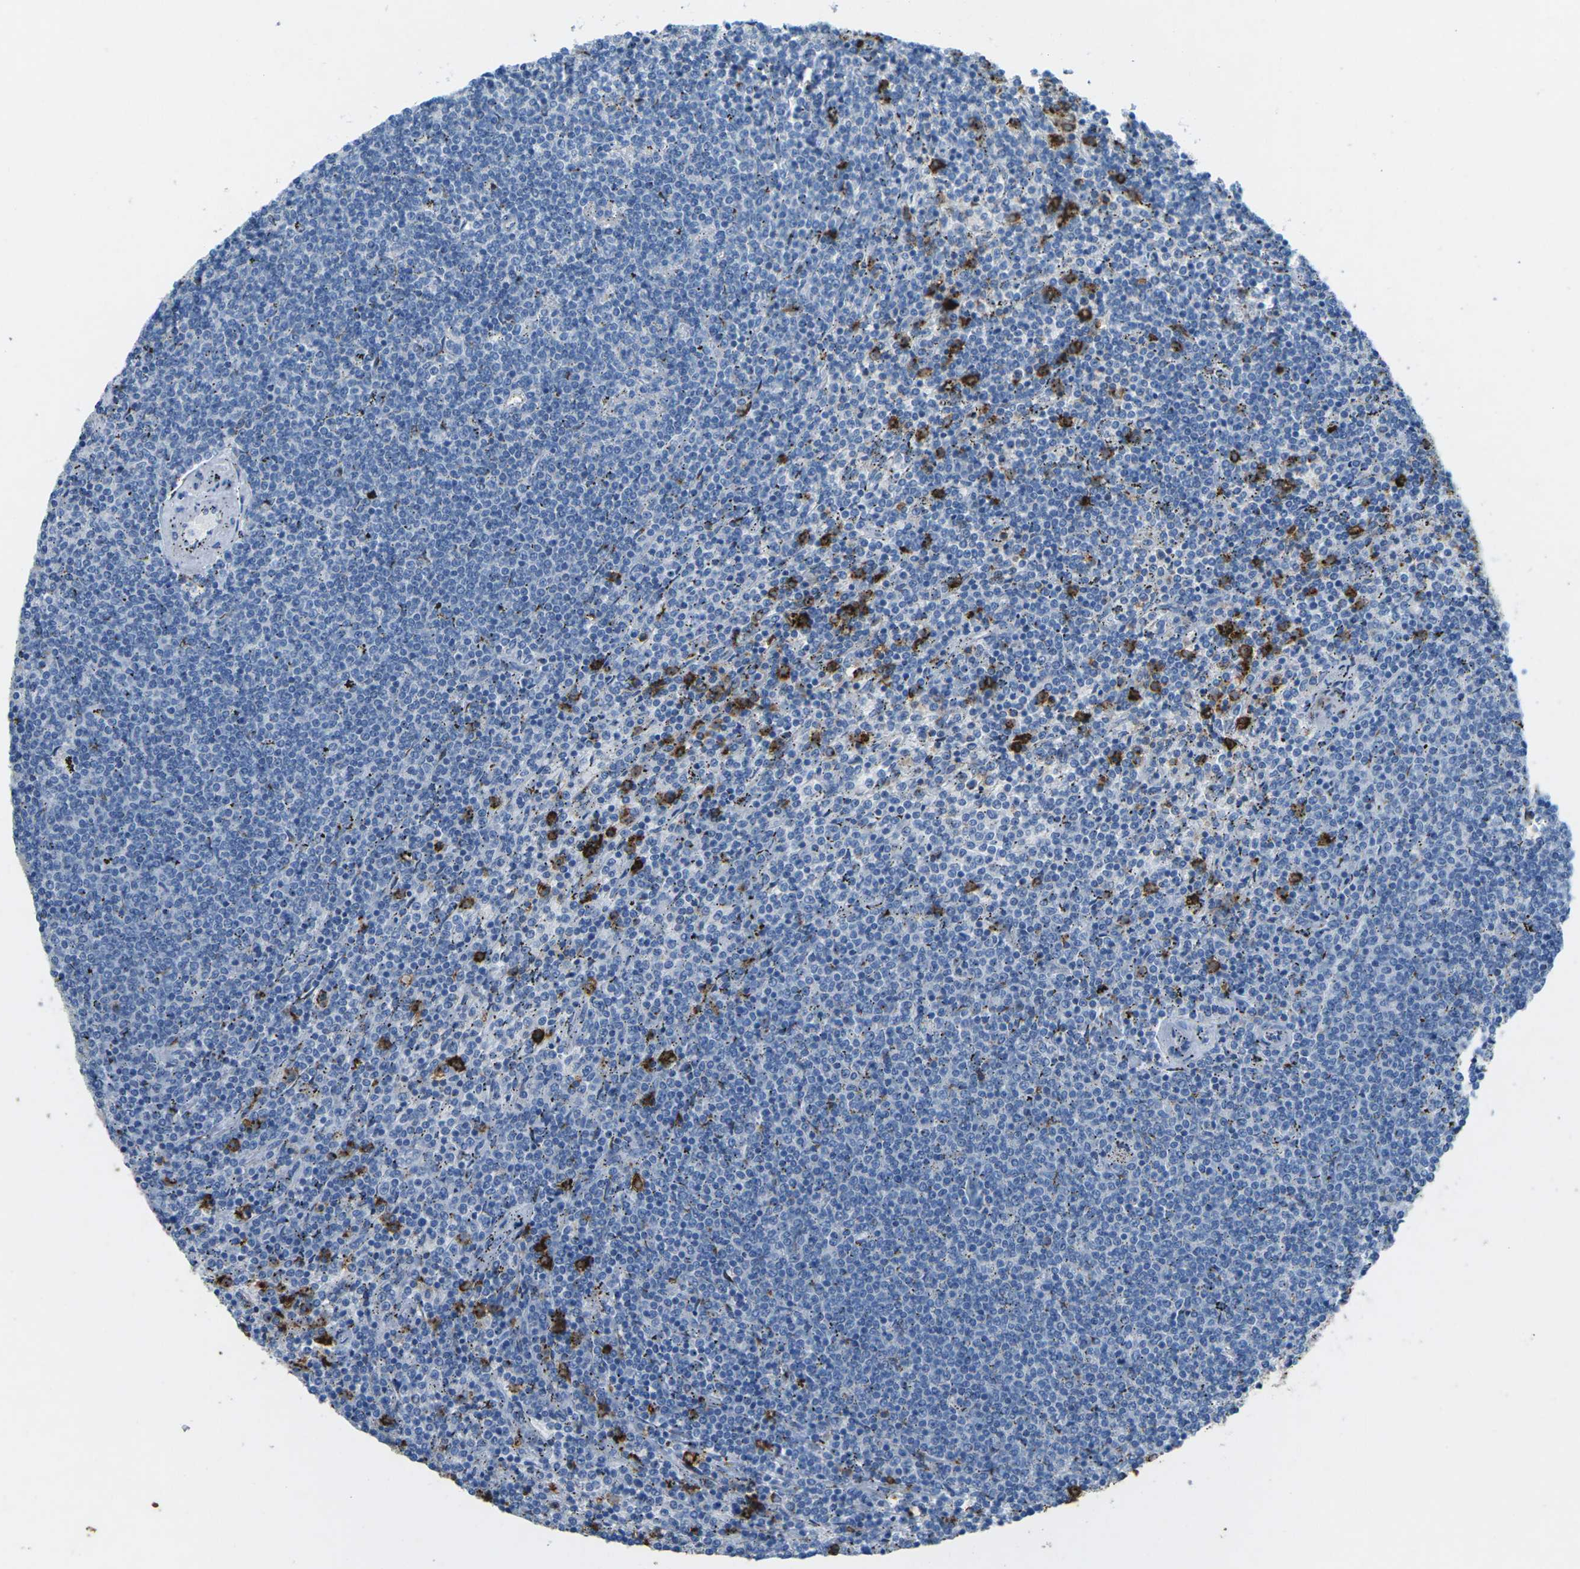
{"staining": {"intensity": "negative", "quantity": "none", "location": "none"}, "tissue": "lymphoma", "cell_type": "Tumor cells", "image_type": "cancer", "snomed": [{"axis": "morphology", "description": "Malignant lymphoma, non-Hodgkin's type, Low grade"}, {"axis": "topography", "description": "Spleen"}], "caption": "There is no significant staining in tumor cells of lymphoma.", "gene": "CTAGE1", "patient": {"sex": "female", "age": 50}}